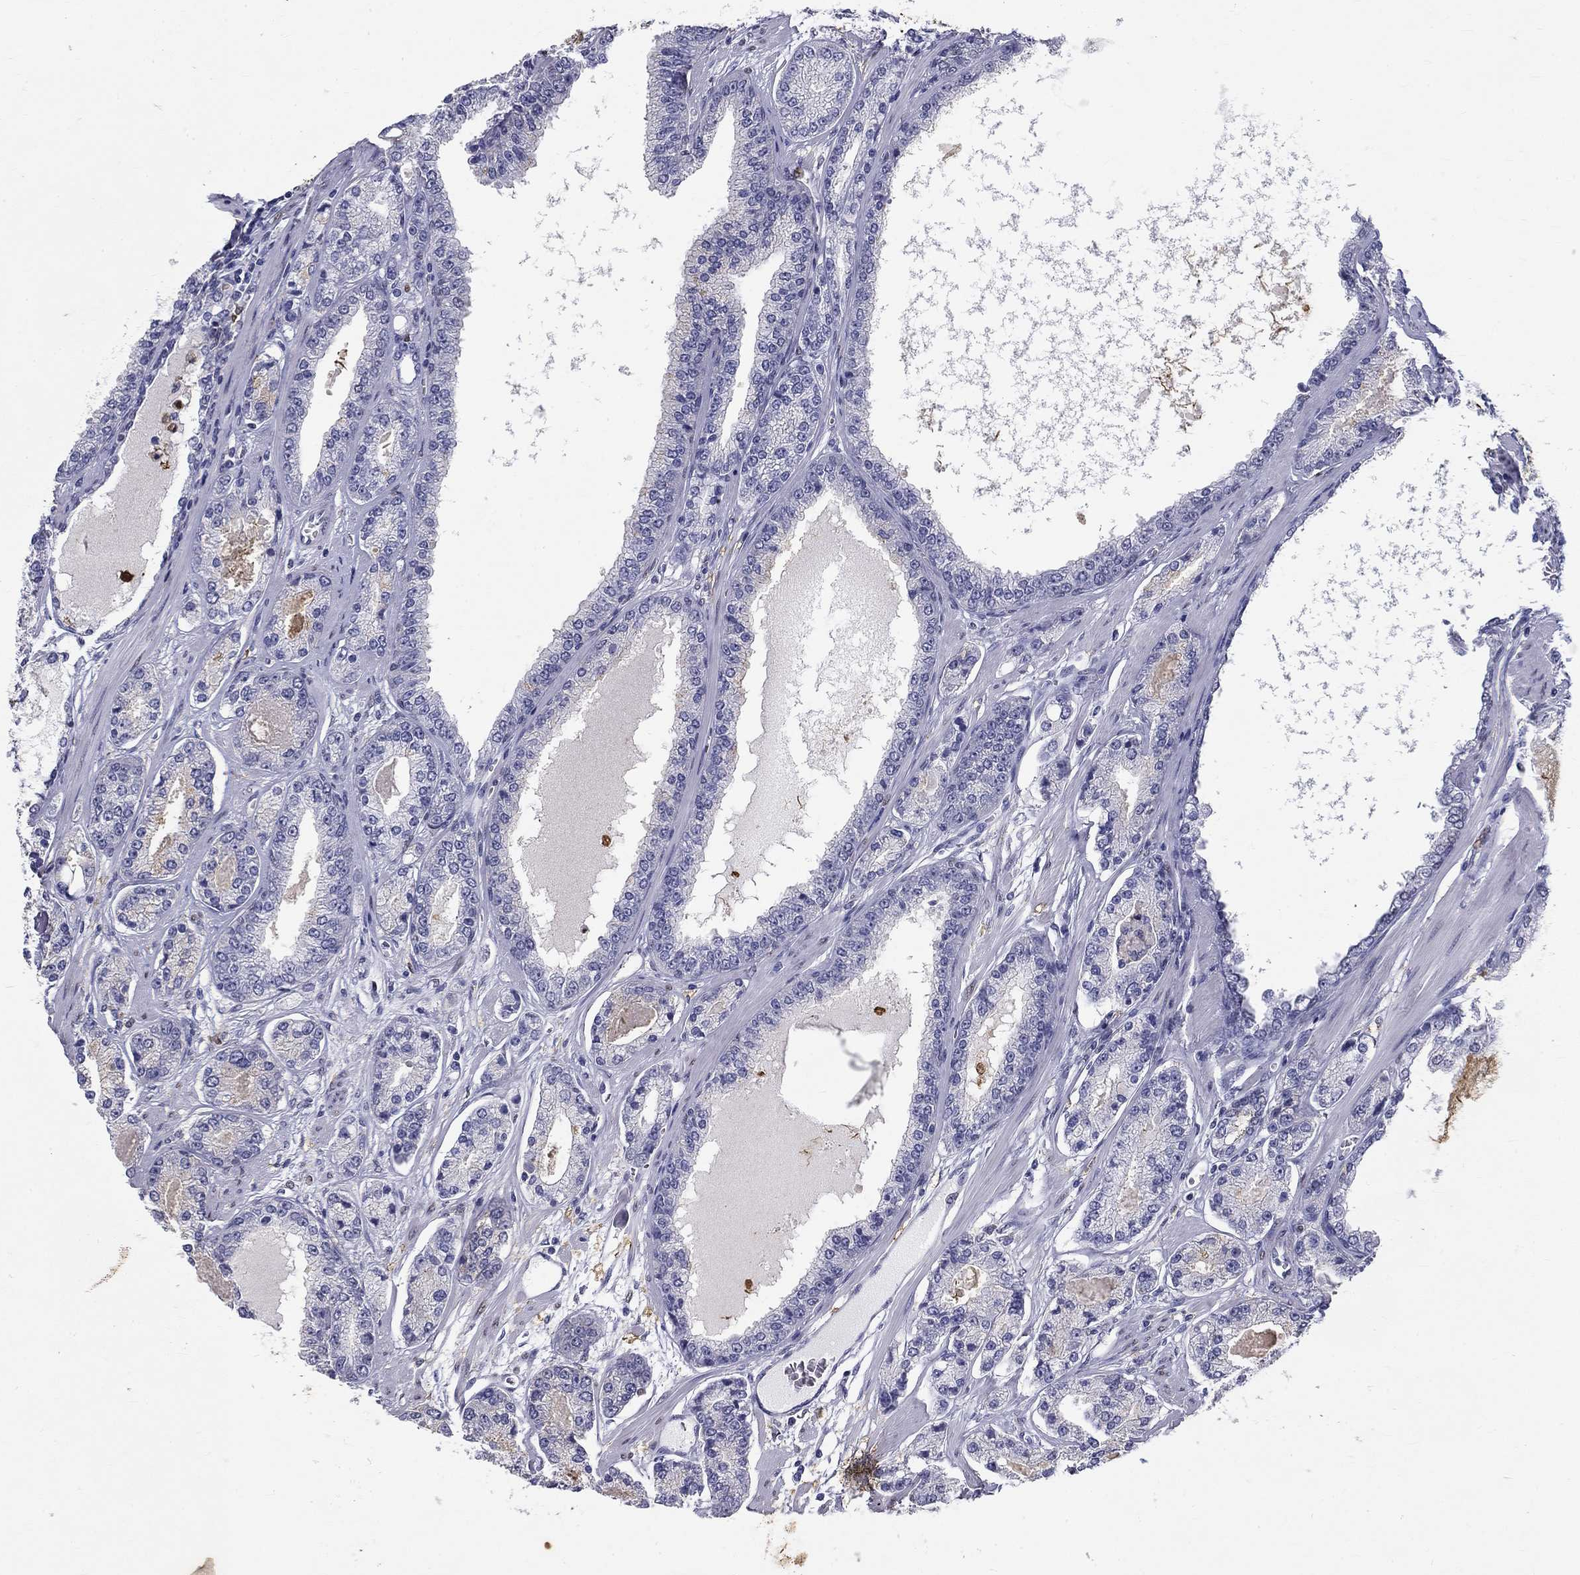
{"staining": {"intensity": "negative", "quantity": "none", "location": "none"}, "tissue": "prostate cancer", "cell_type": "Tumor cells", "image_type": "cancer", "snomed": [{"axis": "morphology", "description": "Adenocarcinoma, NOS"}, {"axis": "topography", "description": "Prostate"}], "caption": "Tumor cells are negative for protein expression in human prostate cancer. (Brightfield microscopy of DAB (3,3'-diaminobenzidine) IHC at high magnification).", "gene": "IGSF8", "patient": {"sex": "male", "age": 64}}